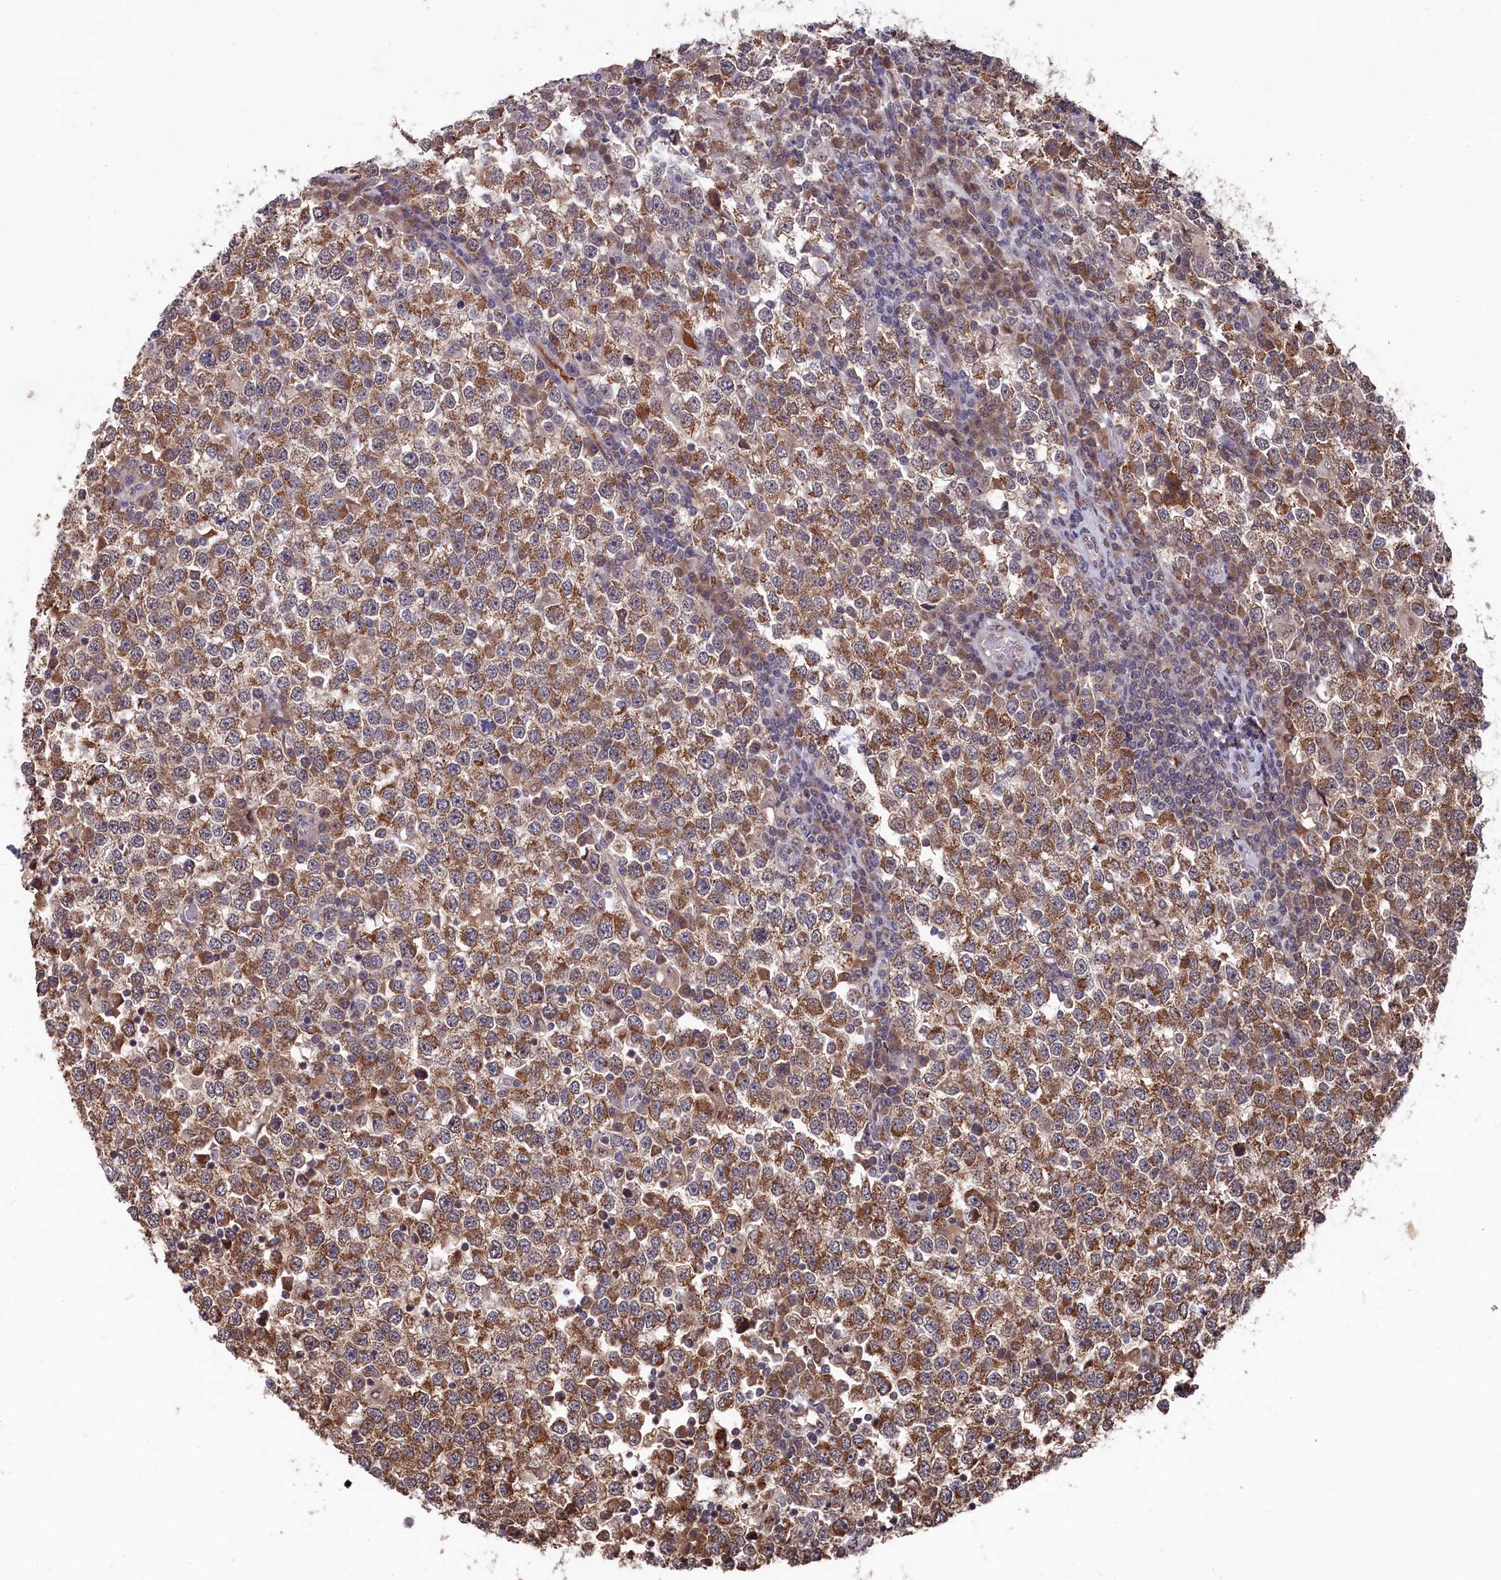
{"staining": {"intensity": "moderate", "quantity": ">75%", "location": "cytoplasmic/membranous"}, "tissue": "testis cancer", "cell_type": "Tumor cells", "image_type": "cancer", "snomed": [{"axis": "morphology", "description": "Seminoma, NOS"}, {"axis": "topography", "description": "Testis"}], "caption": "An image showing moderate cytoplasmic/membranous staining in about >75% of tumor cells in testis cancer (seminoma), as visualized by brown immunohistochemical staining.", "gene": "CLPX", "patient": {"sex": "male", "age": 65}}